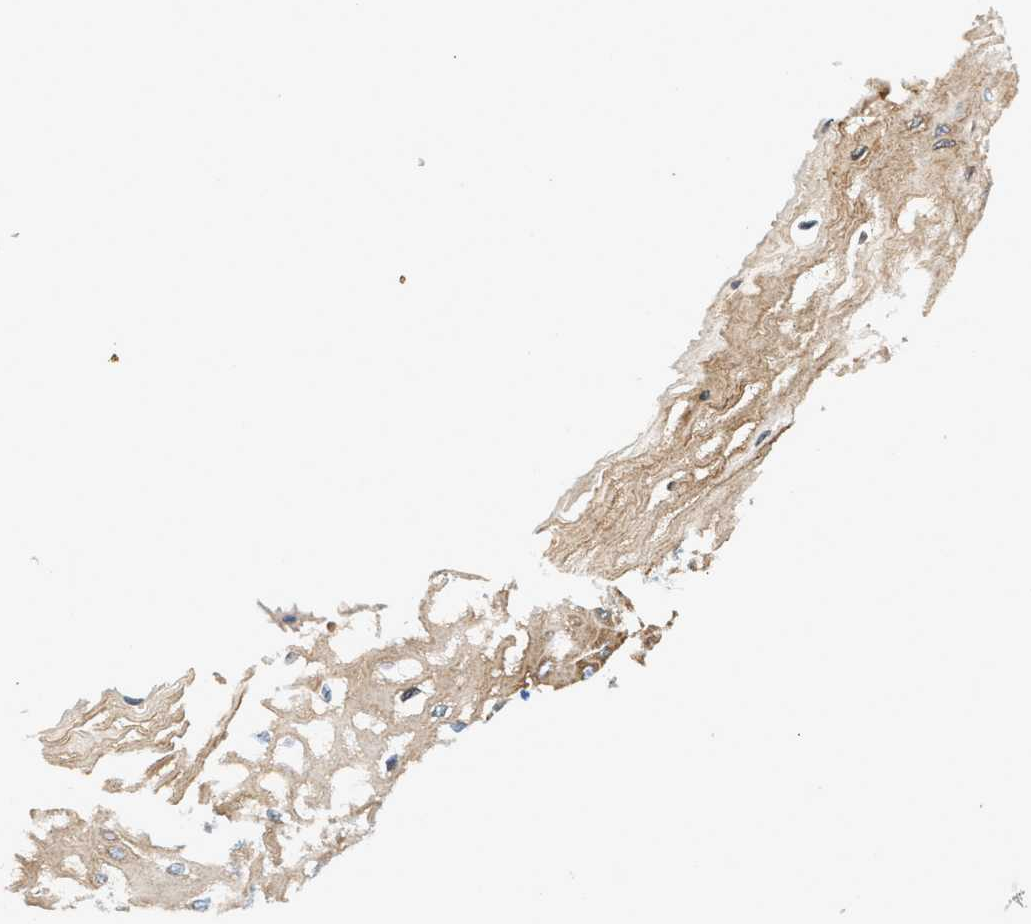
{"staining": {"intensity": "moderate", "quantity": ">75%", "location": "cytoplasmic/membranous"}, "tissue": "esophagus", "cell_type": "Squamous epithelial cells", "image_type": "normal", "snomed": [{"axis": "morphology", "description": "Normal tissue, NOS"}, {"axis": "topography", "description": "Esophagus"}], "caption": "Immunohistochemical staining of unremarkable human esophagus reveals moderate cytoplasmic/membranous protein positivity in about >75% of squamous epithelial cells. The protein of interest is stained brown, and the nuclei are stained in blue (DAB (3,3'-diaminobenzidine) IHC with brightfield microscopy, high magnification).", "gene": "IFT74", "patient": {"sex": "male", "age": 54}}